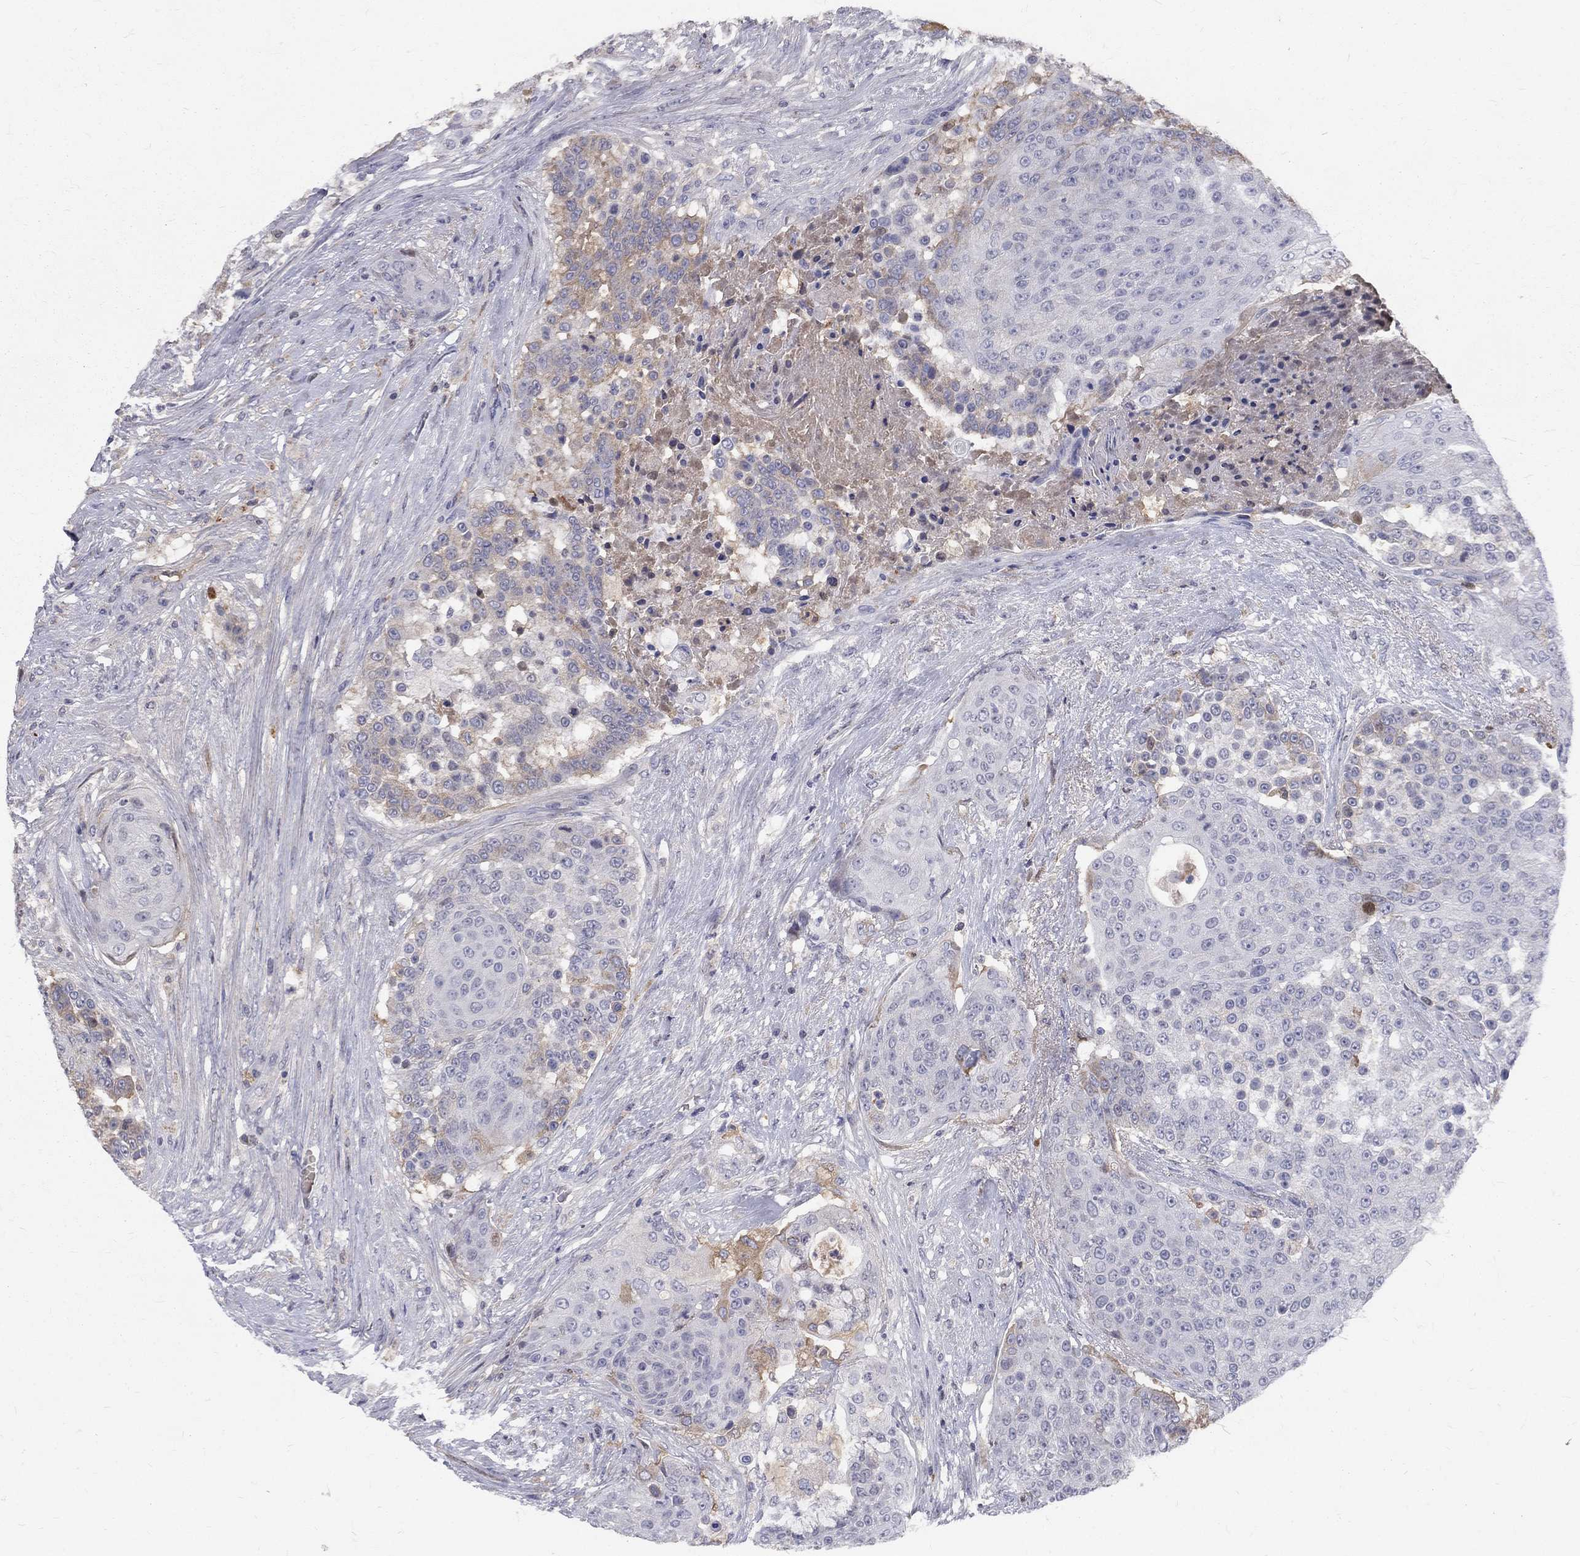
{"staining": {"intensity": "moderate", "quantity": "<25%", "location": "cytoplasmic/membranous"}, "tissue": "urothelial cancer", "cell_type": "Tumor cells", "image_type": "cancer", "snomed": [{"axis": "morphology", "description": "Urothelial carcinoma, High grade"}, {"axis": "topography", "description": "Urinary bladder"}], "caption": "An image of human urothelial cancer stained for a protein shows moderate cytoplasmic/membranous brown staining in tumor cells. The staining was performed using DAB to visualize the protein expression in brown, while the nuclei were stained in blue with hematoxylin (Magnification: 20x).", "gene": "EPDR1", "patient": {"sex": "female", "age": 63}}